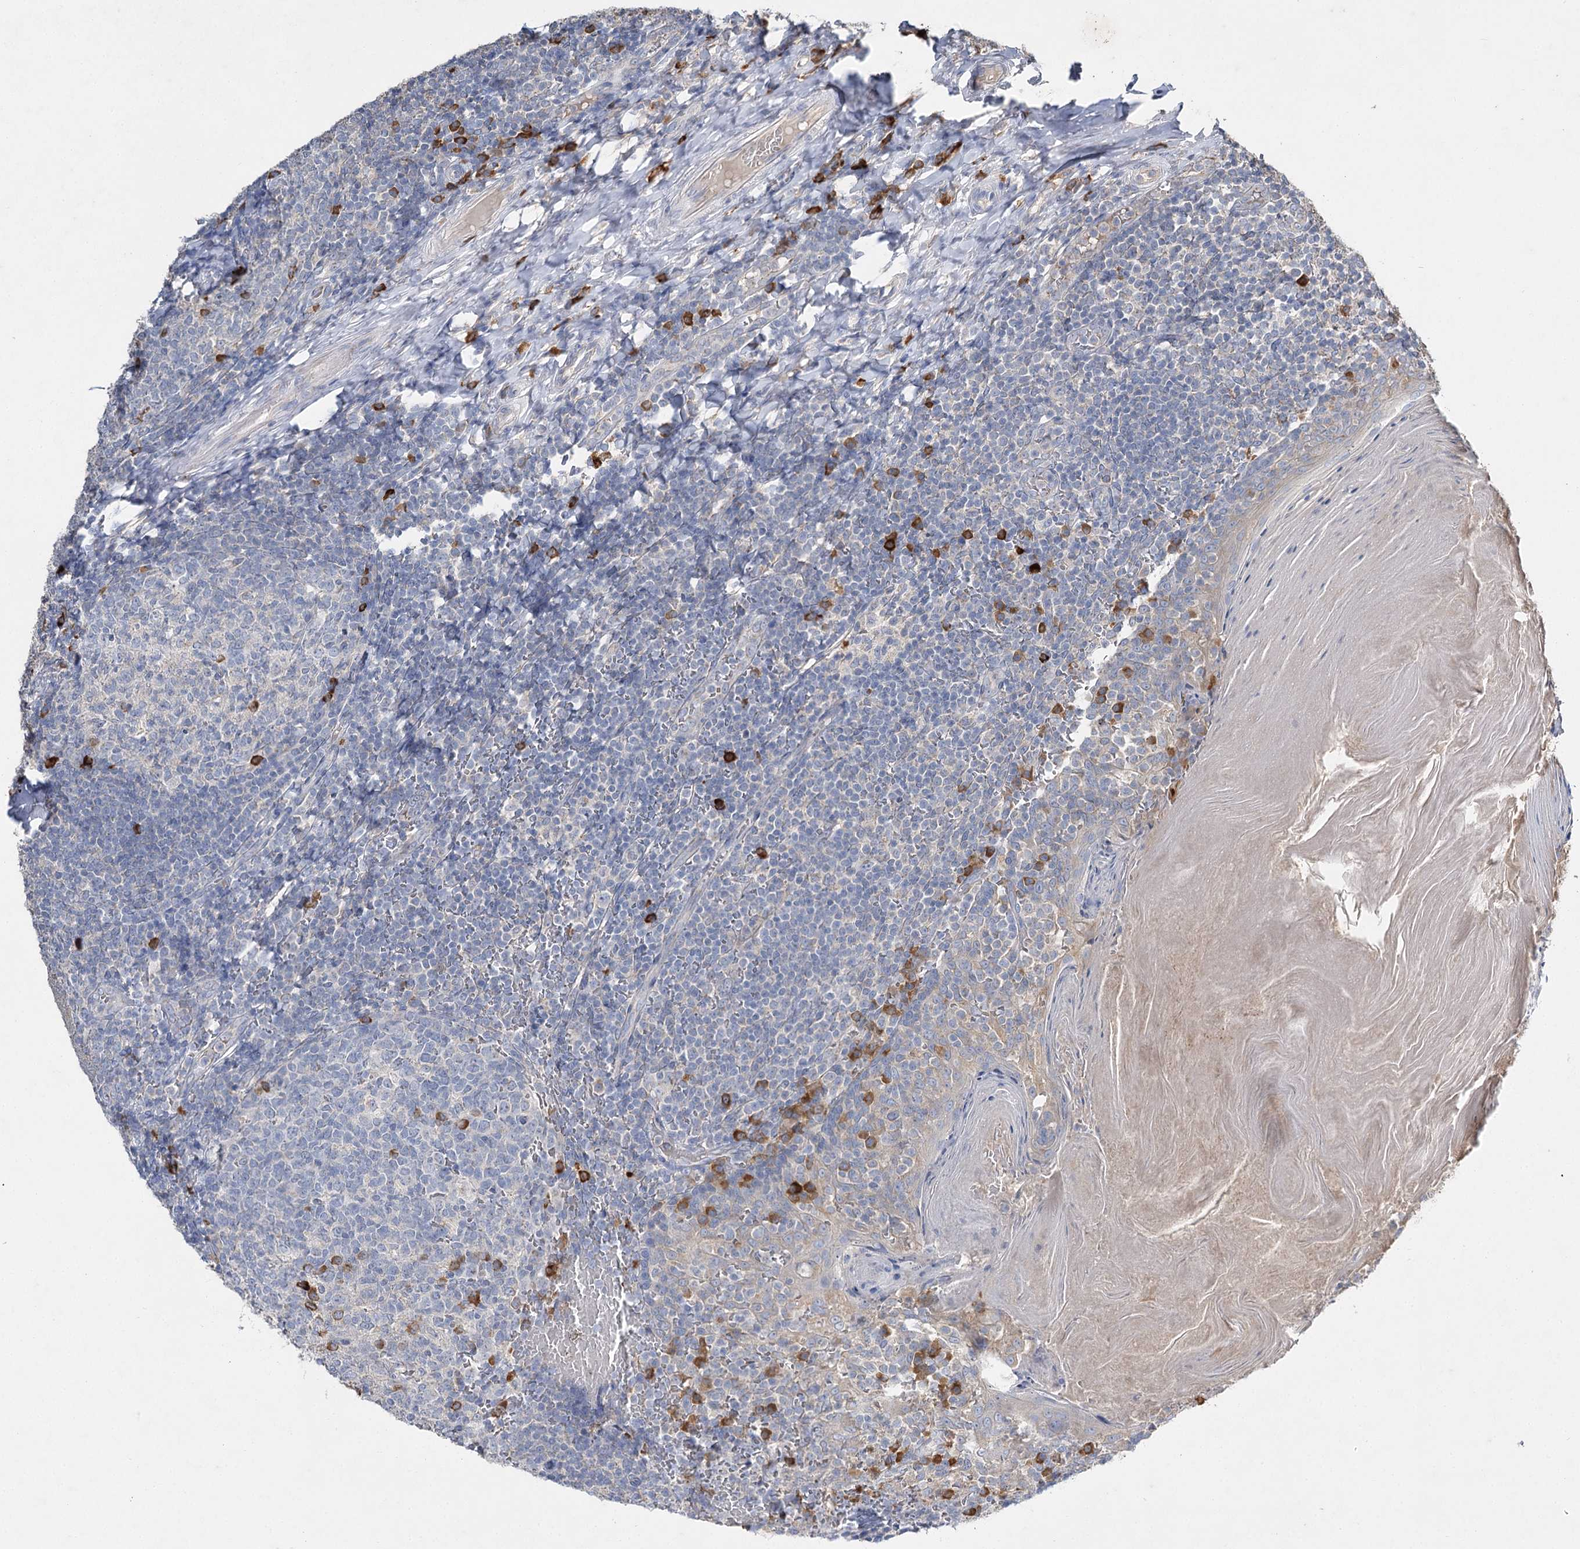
{"staining": {"intensity": "strong", "quantity": "<25%", "location": "cytoplasmic/membranous"}, "tissue": "tonsil", "cell_type": "Germinal center cells", "image_type": "normal", "snomed": [{"axis": "morphology", "description": "Normal tissue, NOS"}, {"axis": "topography", "description": "Tonsil"}], "caption": "This histopathology image reveals benign tonsil stained with immunohistochemistry (IHC) to label a protein in brown. The cytoplasmic/membranous of germinal center cells show strong positivity for the protein. Nuclei are counter-stained blue.", "gene": "IL1RAP", "patient": {"sex": "female", "age": 19}}